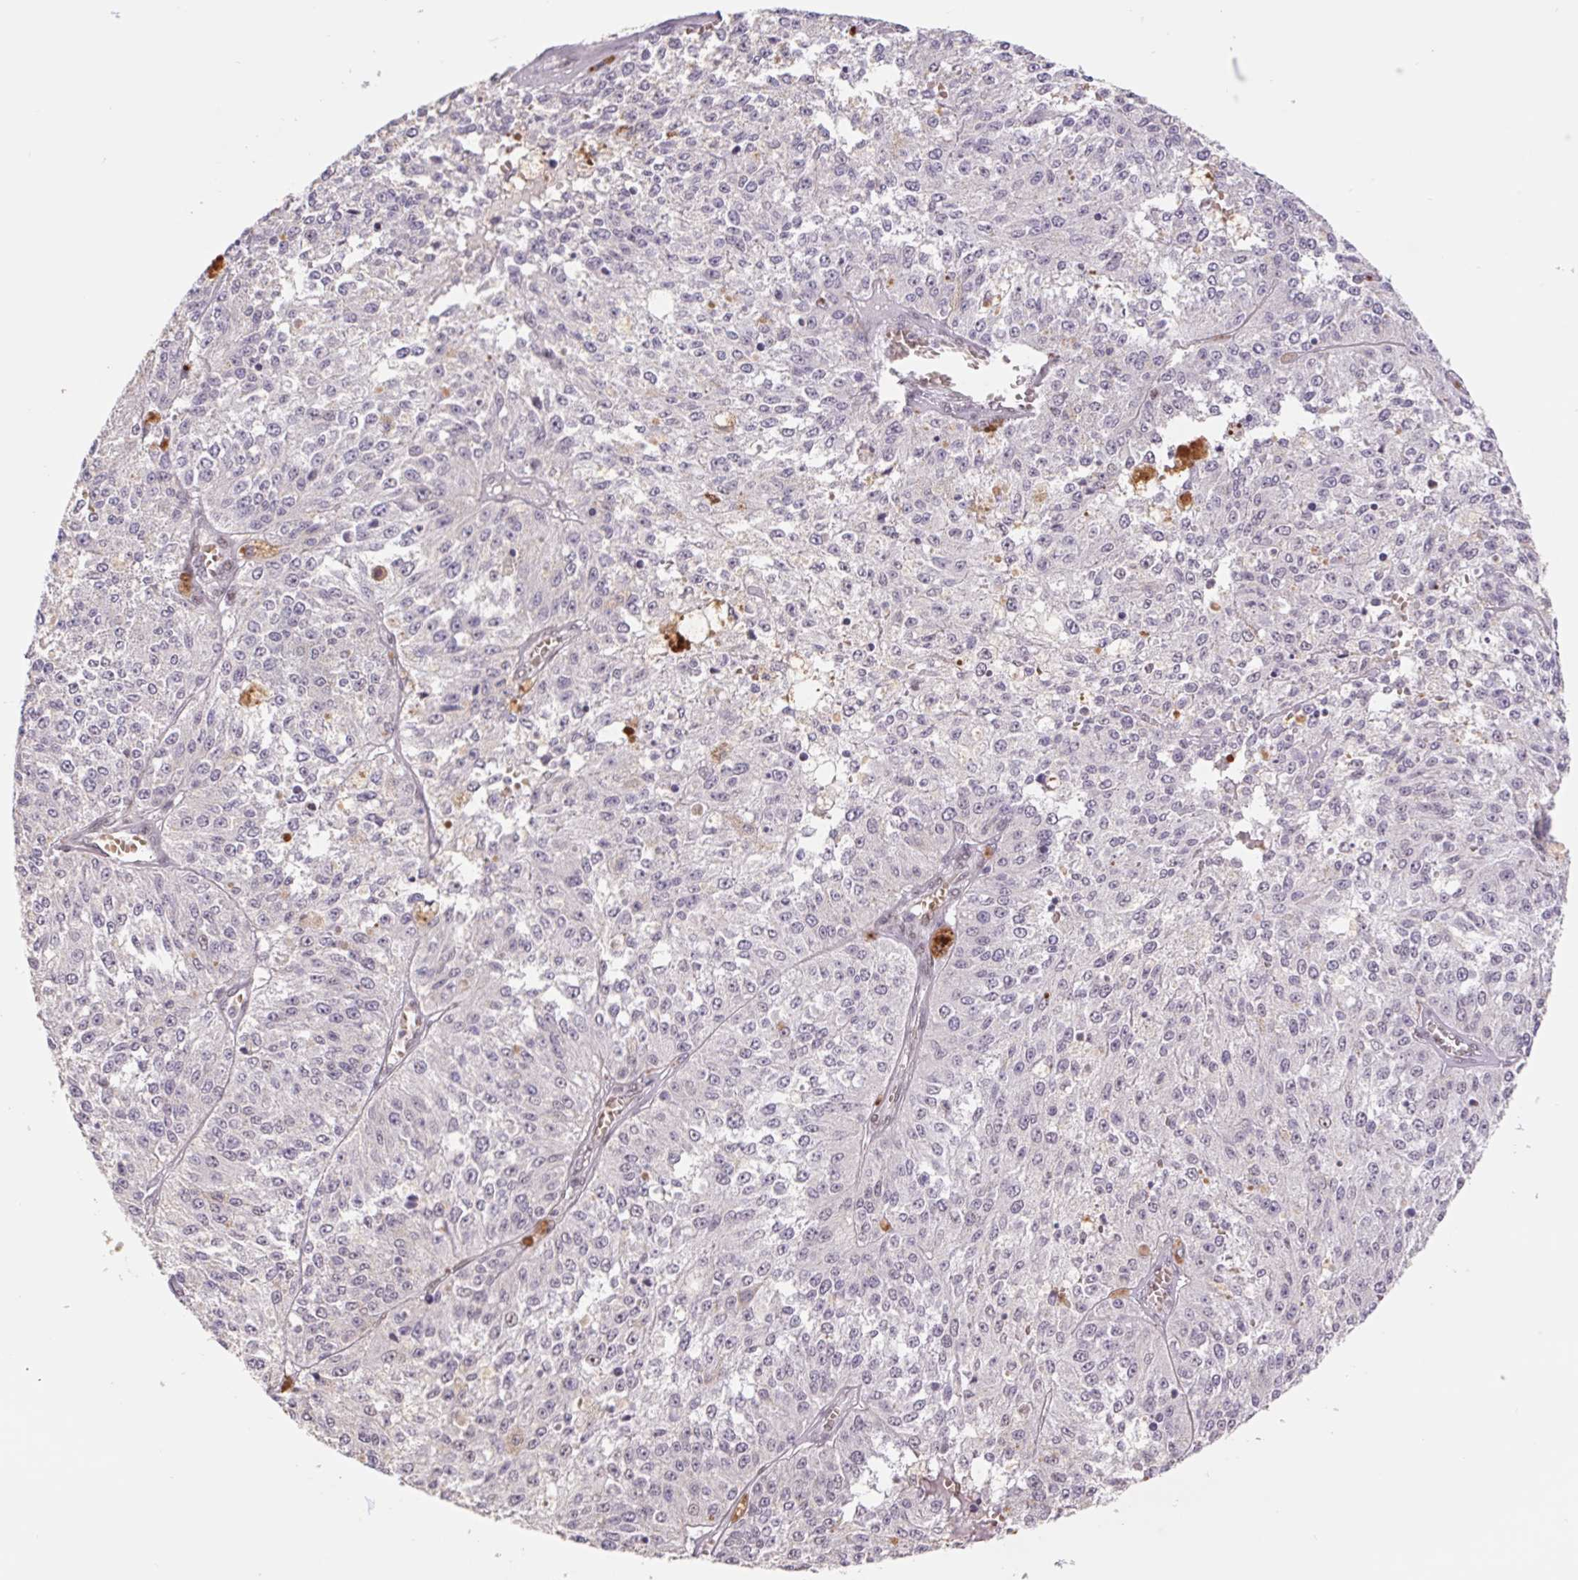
{"staining": {"intensity": "negative", "quantity": "none", "location": "none"}, "tissue": "melanoma", "cell_type": "Tumor cells", "image_type": "cancer", "snomed": [{"axis": "morphology", "description": "Malignant melanoma, Metastatic site"}, {"axis": "topography", "description": "Lymph node"}], "caption": "Malignant melanoma (metastatic site) was stained to show a protein in brown. There is no significant staining in tumor cells. (Brightfield microscopy of DAB immunohistochemistry (IHC) at high magnification).", "gene": "TRERF1", "patient": {"sex": "female", "age": 64}}